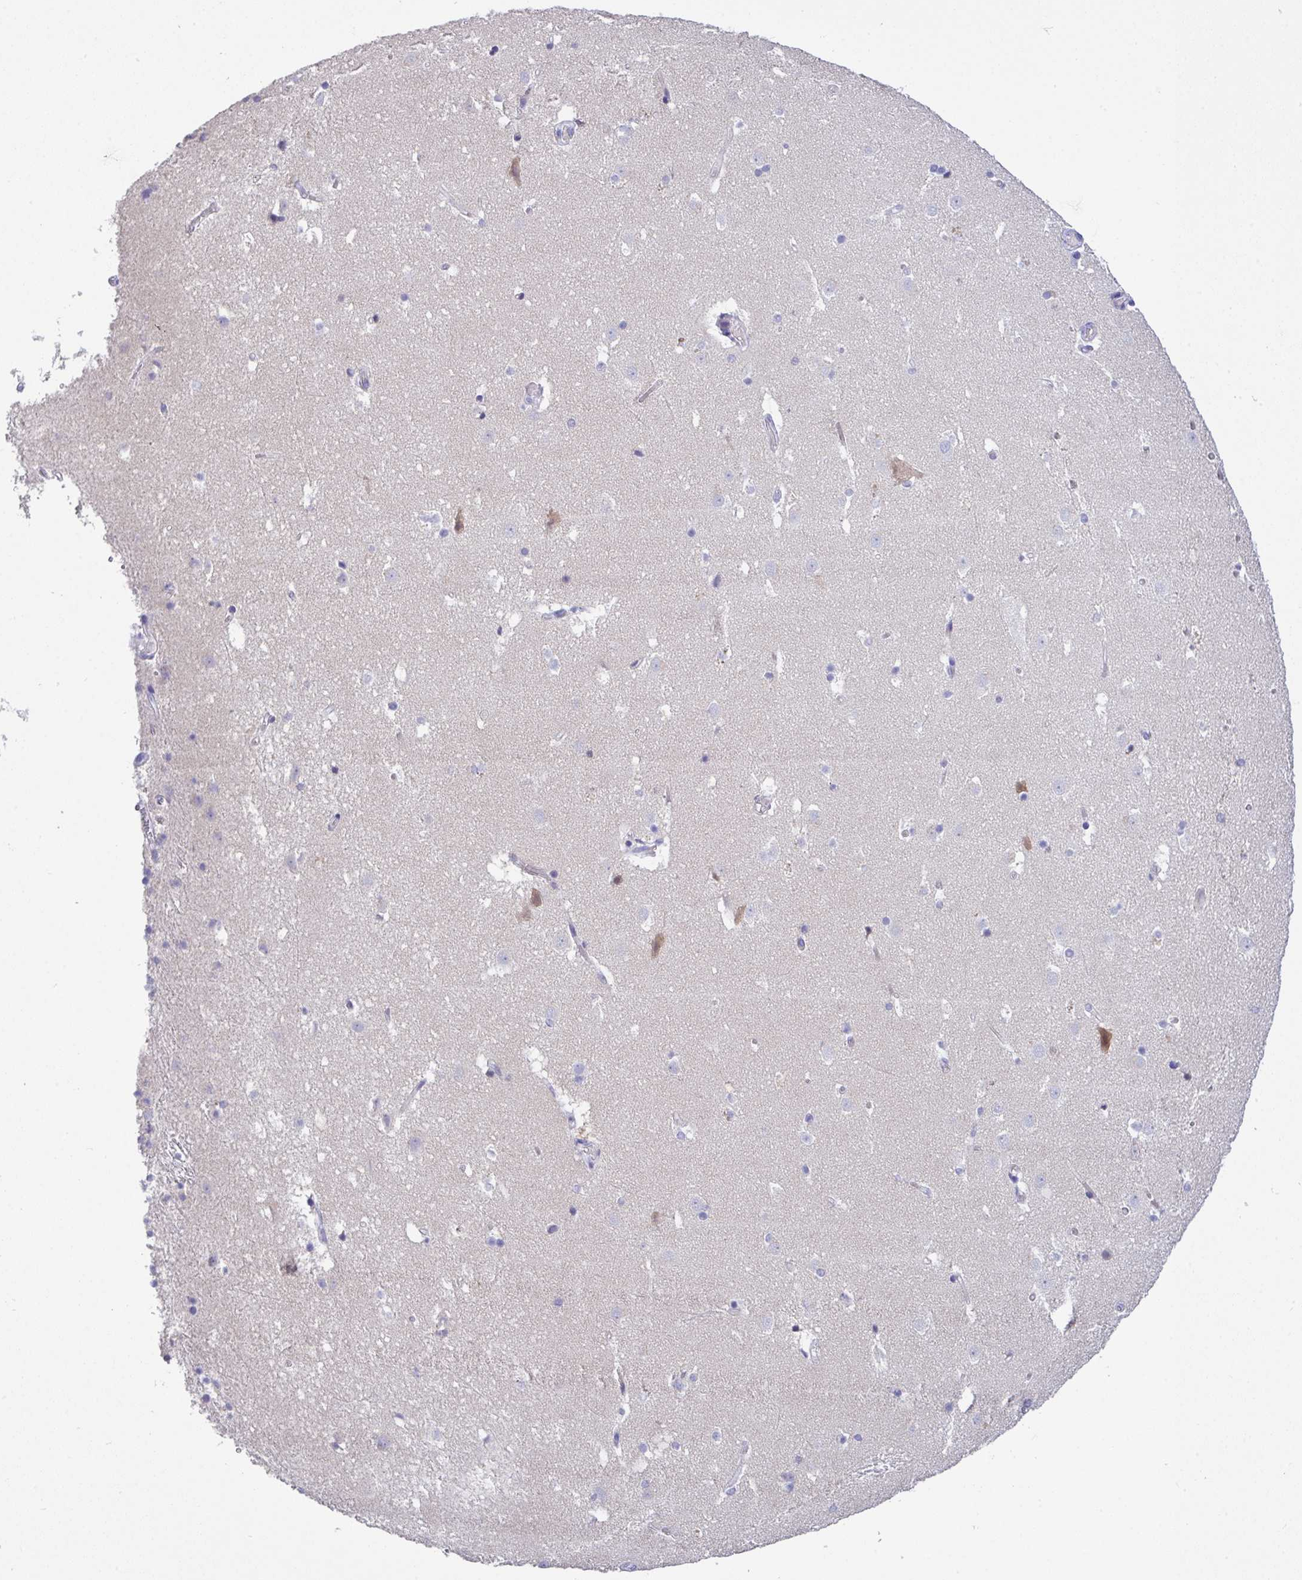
{"staining": {"intensity": "negative", "quantity": "none", "location": "none"}, "tissue": "caudate", "cell_type": "Glial cells", "image_type": "normal", "snomed": [{"axis": "morphology", "description": "Normal tissue, NOS"}, {"axis": "topography", "description": "Lateral ventricle wall"}], "caption": "A high-resolution image shows IHC staining of unremarkable caudate, which shows no significant positivity in glial cells.", "gene": "CA10", "patient": {"sex": "male", "age": 37}}